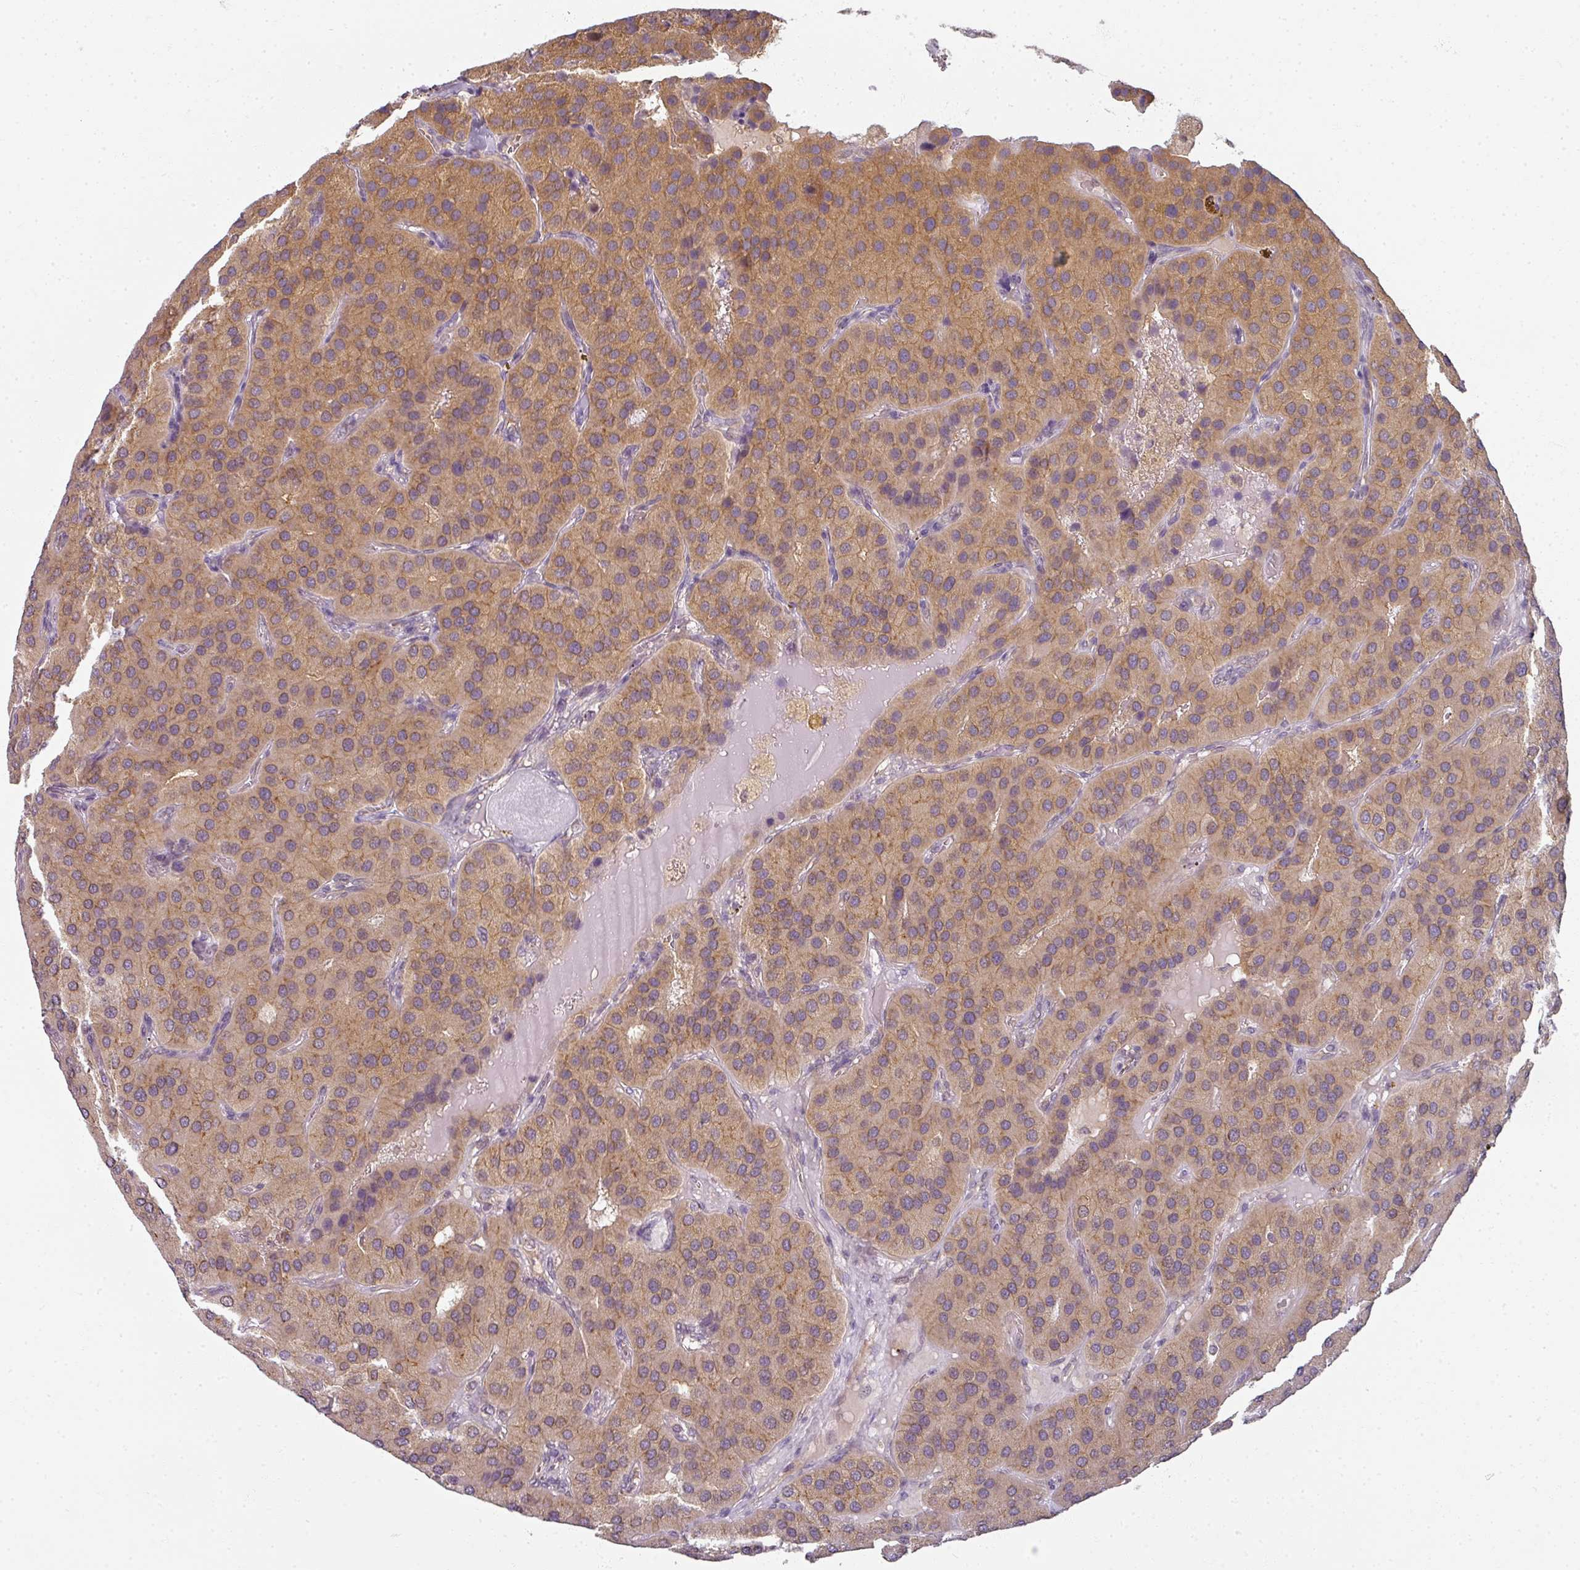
{"staining": {"intensity": "moderate", "quantity": ">75%", "location": "cytoplasmic/membranous"}, "tissue": "parathyroid gland", "cell_type": "Glandular cells", "image_type": "normal", "snomed": [{"axis": "morphology", "description": "Normal tissue, NOS"}, {"axis": "morphology", "description": "Adenoma, NOS"}, {"axis": "topography", "description": "Parathyroid gland"}], "caption": "A brown stain labels moderate cytoplasmic/membranous positivity of a protein in glandular cells of normal human parathyroid gland. (DAB (3,3'-diaminobenzidine) IHC, brown staining for protein, blue staining for nuclei).", "gene": "AGPAT4", "patient": {"sex": "female", "age": 86}}